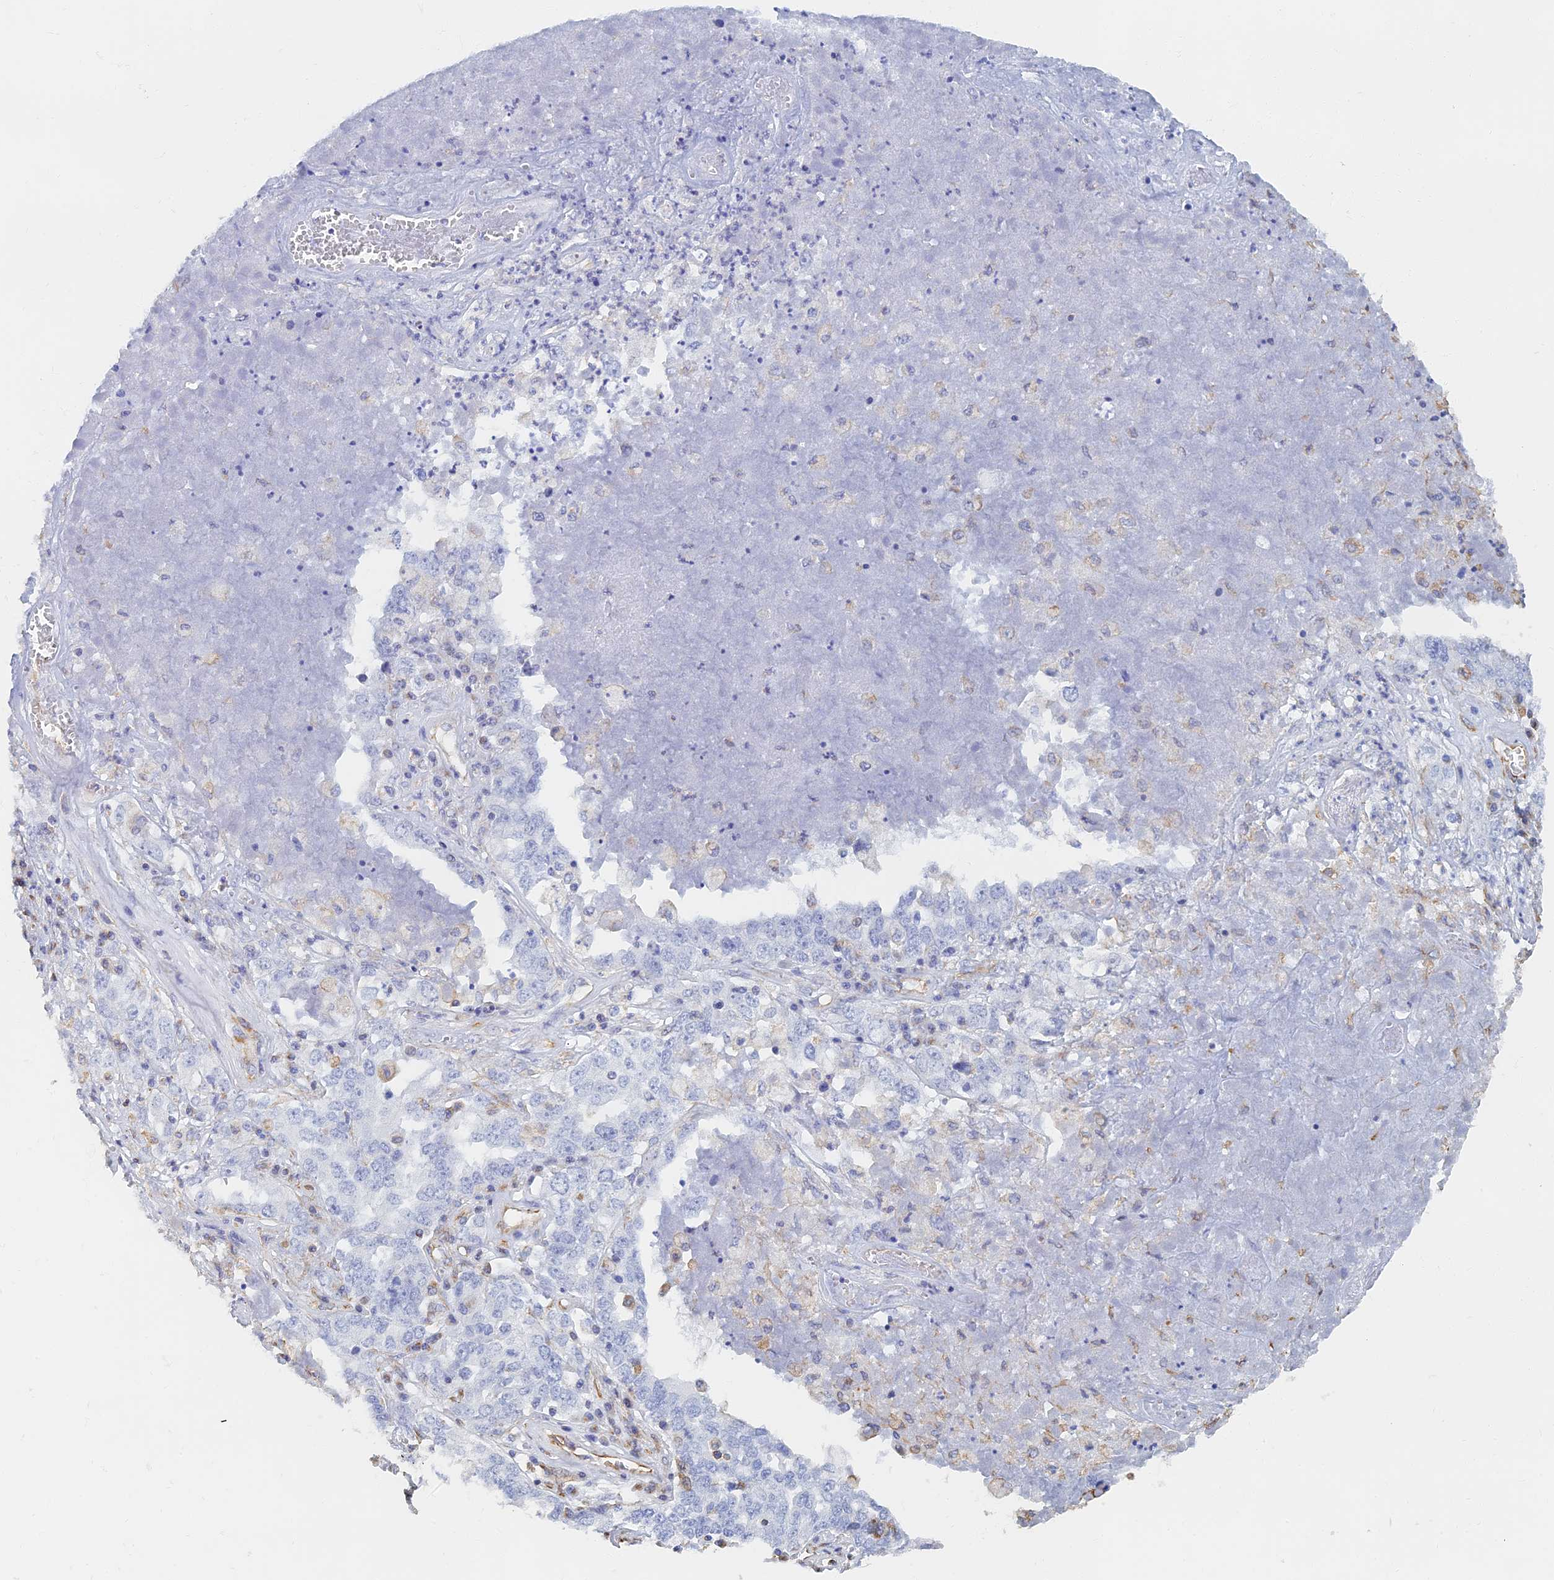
{"staining": {"intensity": "negative", "quantity": "none", "location": "none"}, "tissue": "ovarian cancer", "cell_type": "Tumor cells", "image_type": "cancer", "snomed": [{"axis": "morphology", "description": "Carcinoma, endometroid"}, {"axis": "topography", "description": "Ovary"}], "caption": "A histopathology image of human ovarian cancer is negative for staining in tumor cells.", "gene": "RMC1", "patient": {"sex": "female", "age": 62}}